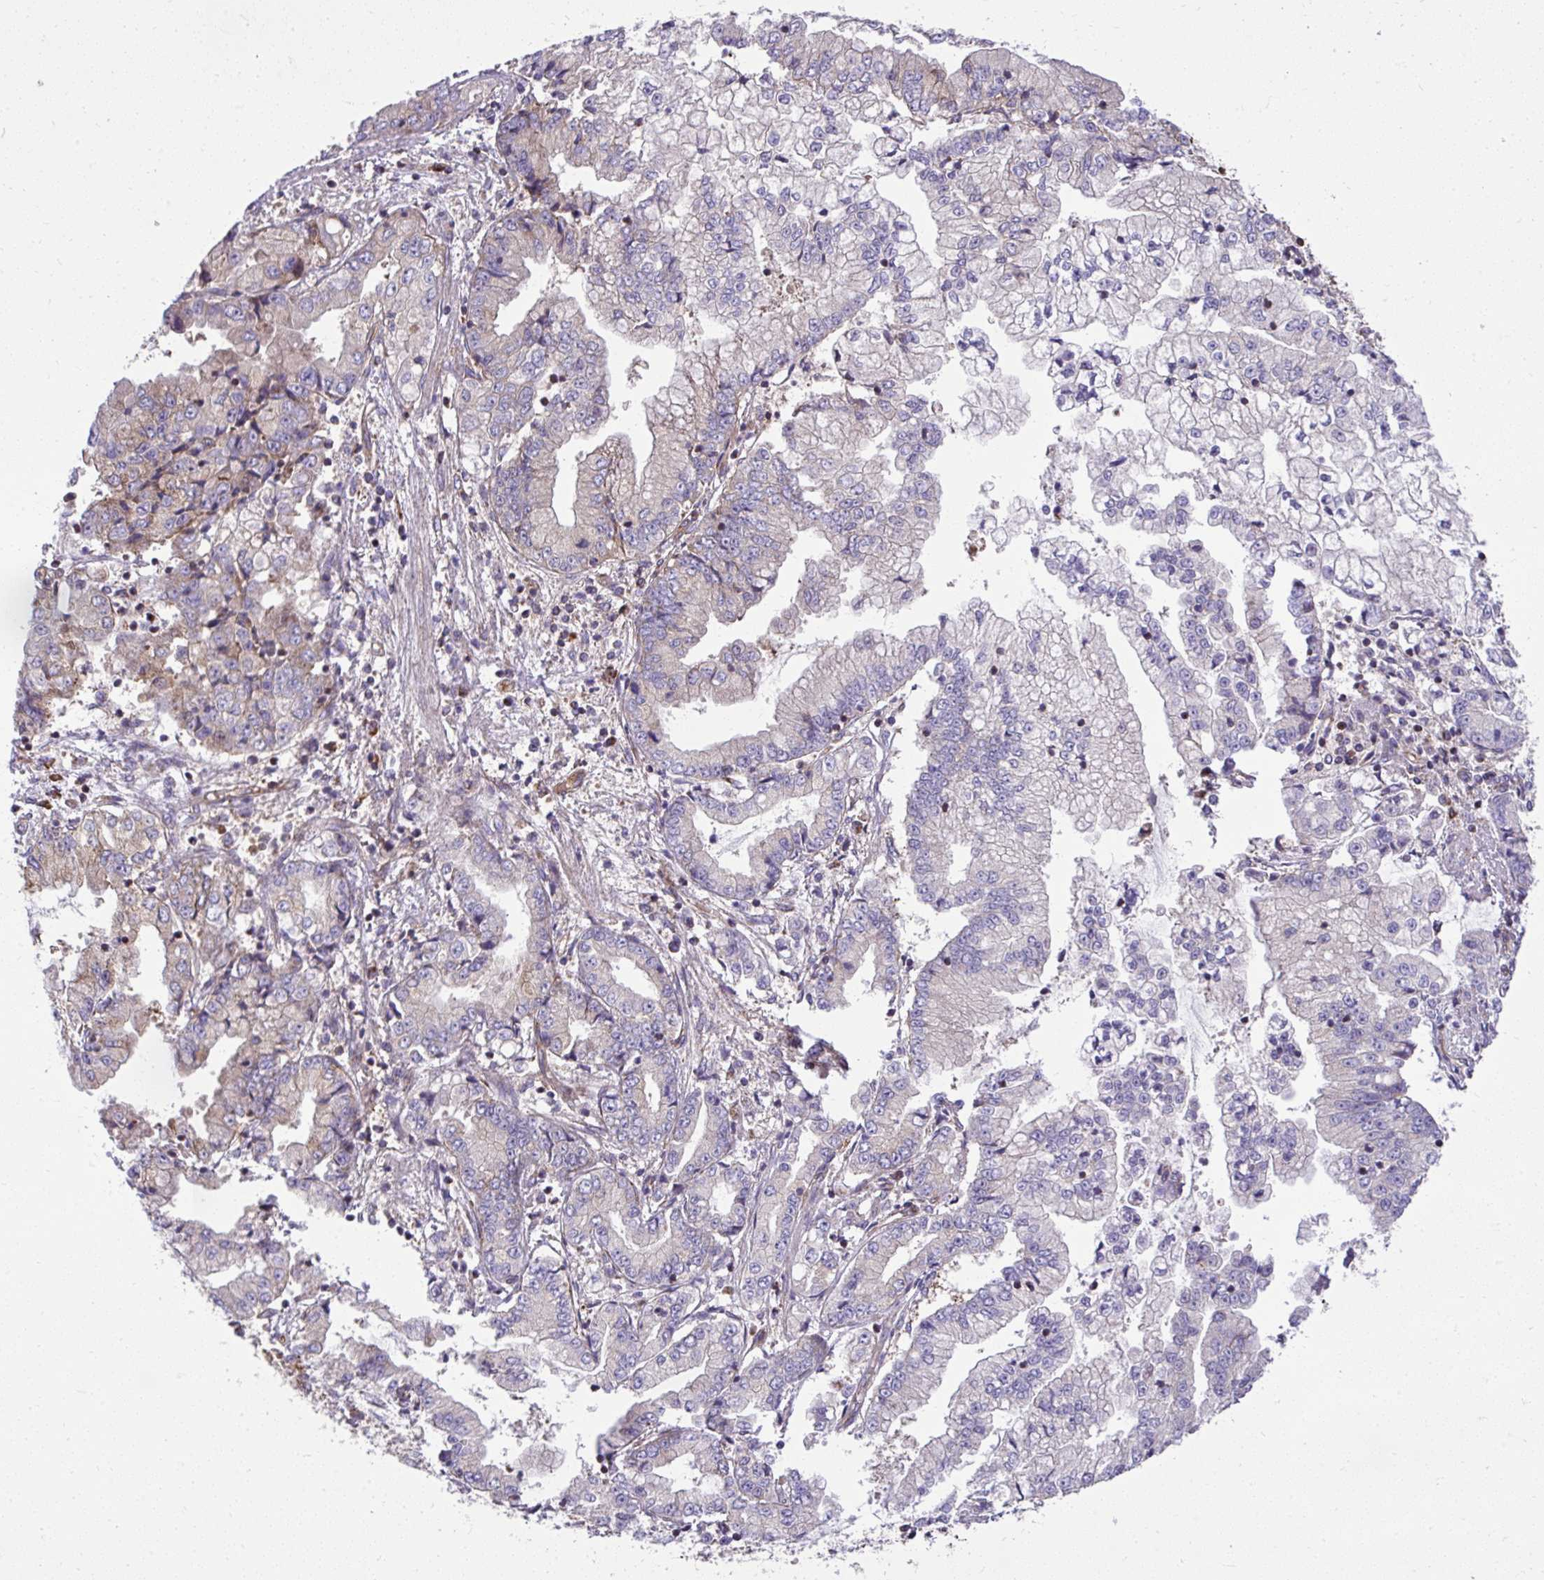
{"staining": {"intensity": "negative", "quantity": "none", "location": "none"}, "tissue": "stomach cancer", "cell_type": "Tumor cells", "image_type": "cancer", "snomed": [{"axis": "morphology", "description": "Adenocarcinoma, NOS"}, {"axis": "topography", "description": "Stomach, upper"}], "caption": "The micrograph reveals no staining of tumor cells in stomach adenocarcinoma.", "gene": "NMNAT3", "patient": {"sex": "female", "age": 74}}